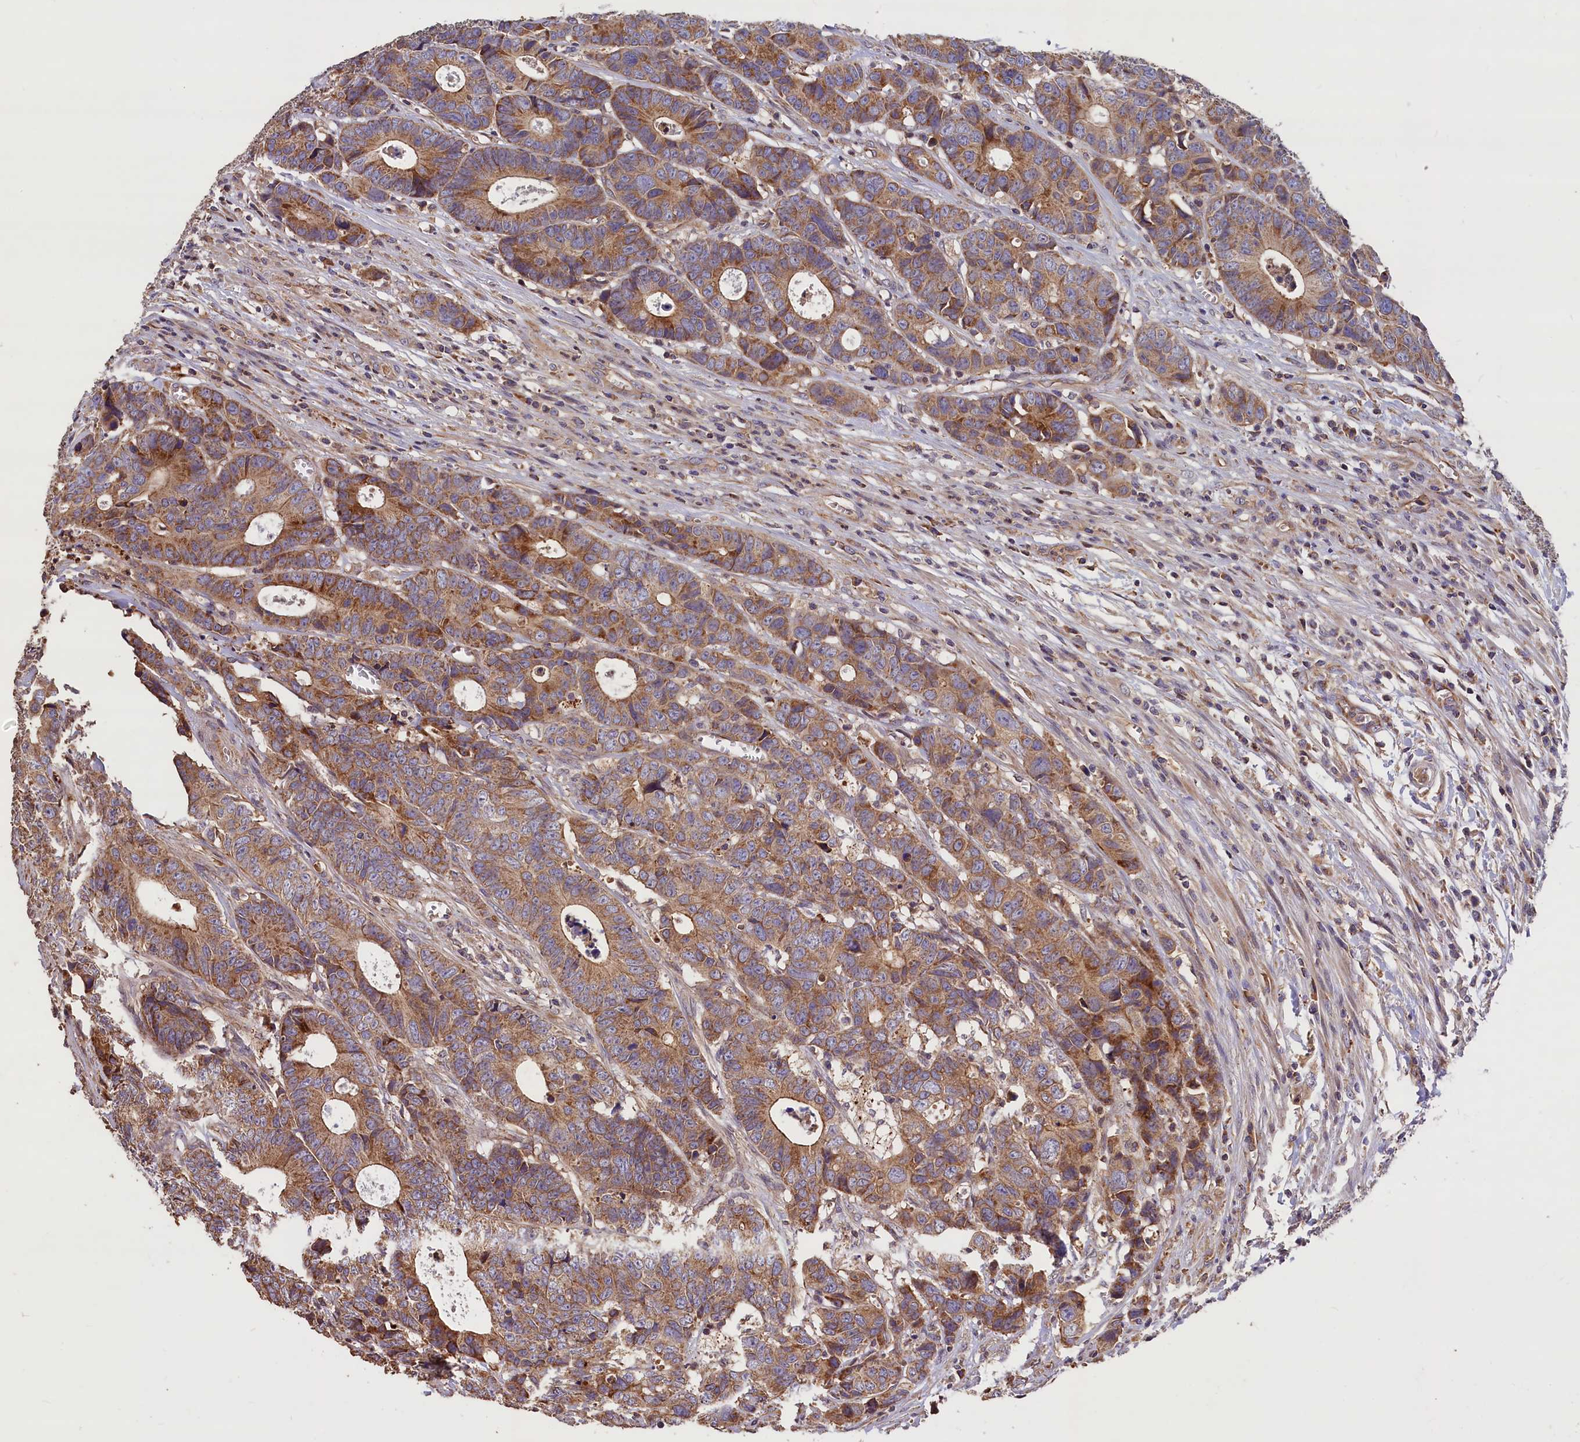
{"staining": {"intensity": "moderate", "quantity": ">75%", "location": "cytoplasmic/membranous"}, "tissue": "colorectal cancer", "cell_type": "Tumor cells", "image_type": "cancer", "snomed": [{"axis": "morphology", "description": "Adenocarcinoma, NOS"}, {"axis": "topography", "description": "Colon"}], "caption": "A brown stain labels moderate cytoplasmic/membranous positivity of a protein in colorectal cancer (adenocarcinoma) tumor cells. (Brightfield microscopy of DAB IHC at high magnification).", "gene": "ERMARD", "patient": {"sex": "female", "age": 57}}